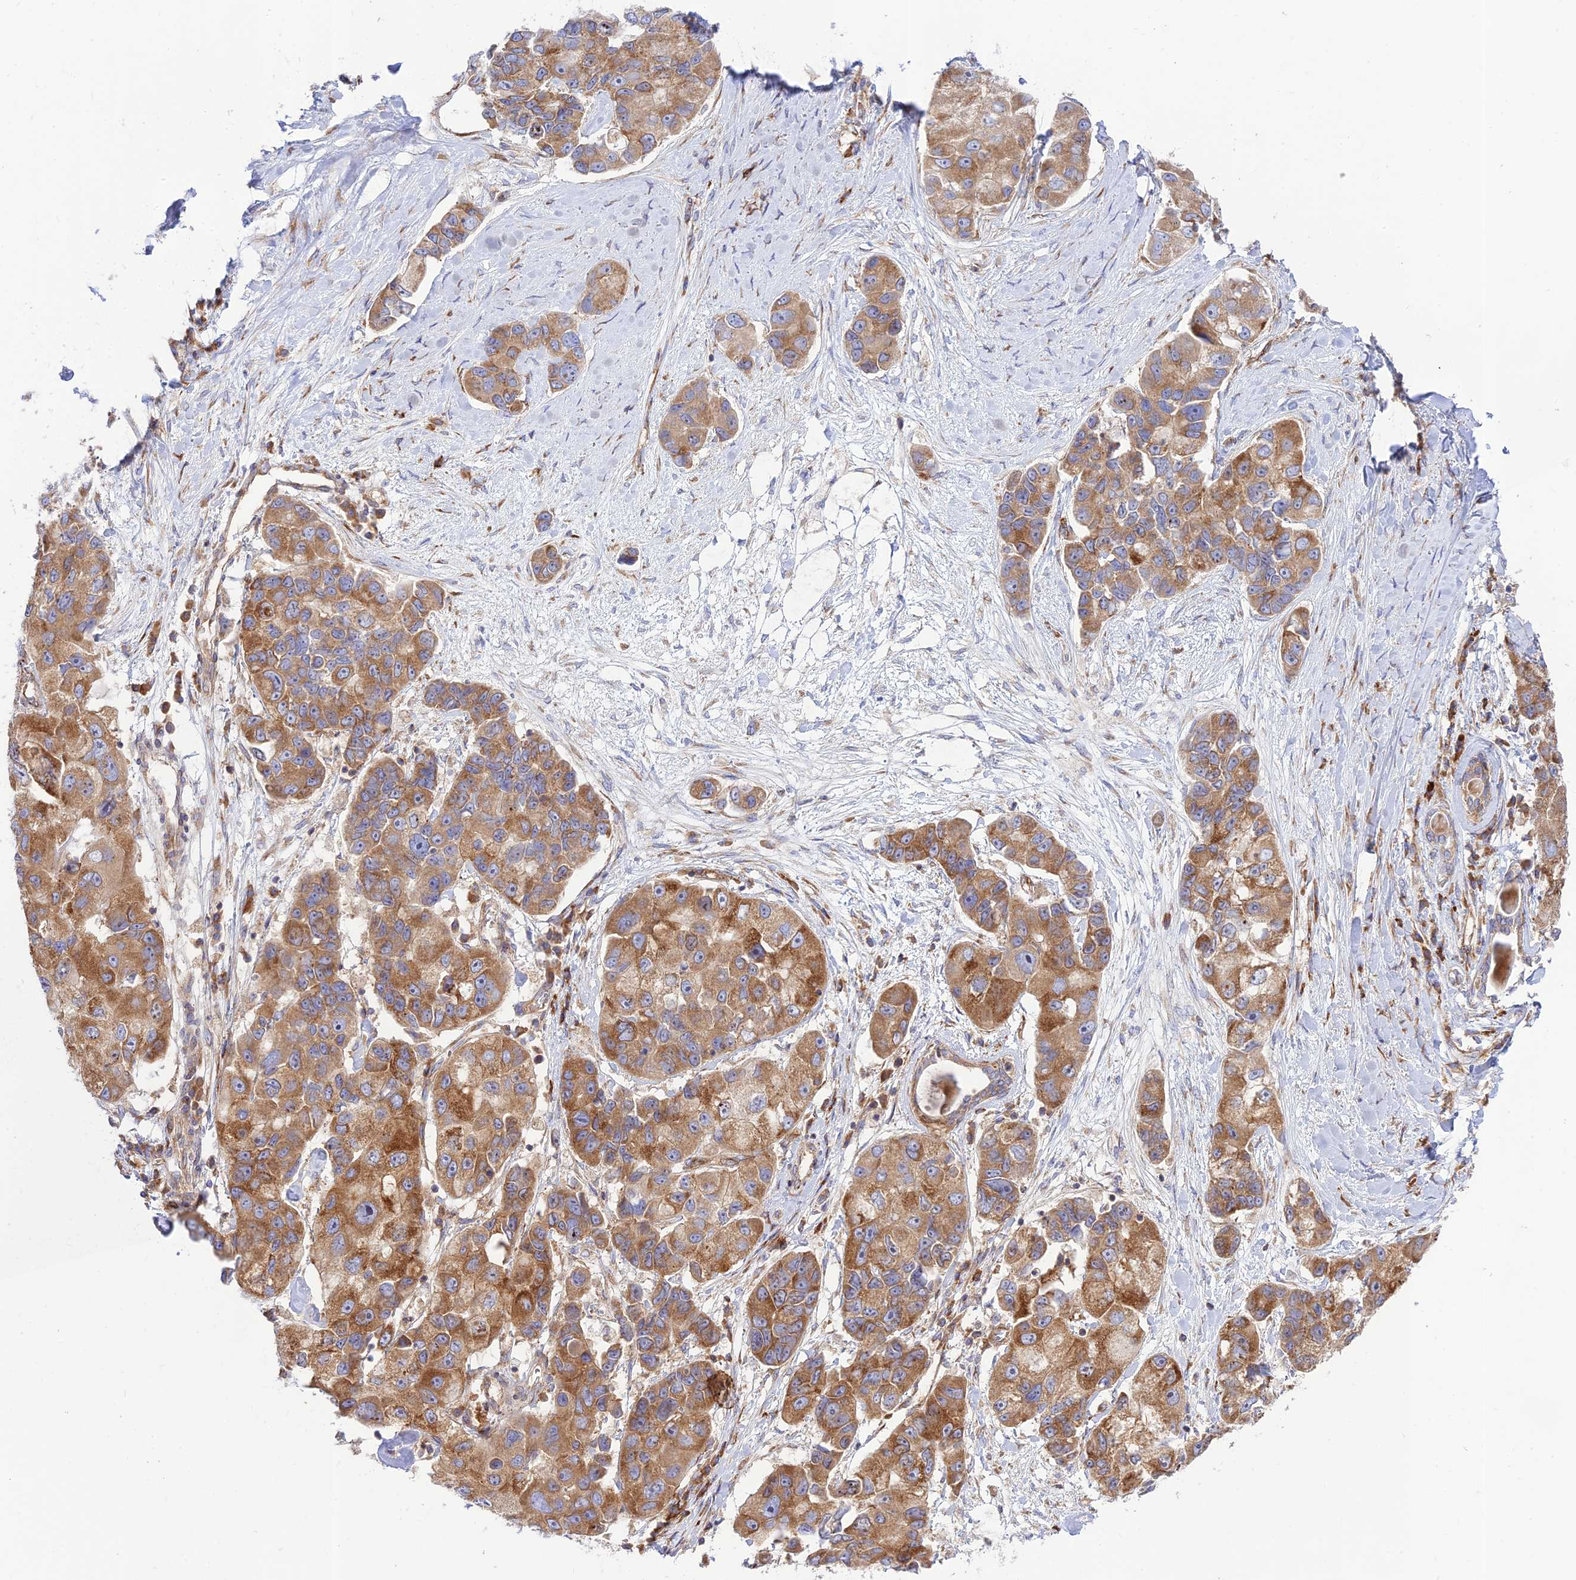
{"staining": {"intensity": "moderate", "quantity": ">75%", "location": "cytoplasmic/membranous"}, "tissue": "lung cancer", "cell_type": "Tumor cells", "image_type": "cancer", "snomed": [{"axis": "morphology", "description": "Adenocarcinoma, NOS"}, {"axis": "topography", "description": "Lung"}], "caption": "Tumor cells show medium levels of moderate cytoplasmic/membranous positivity in approximately >75% of cells in human adenocarcinoma (lung).", "gene": "PIMREG", "patient": {"sex": "female", "age": 54}}